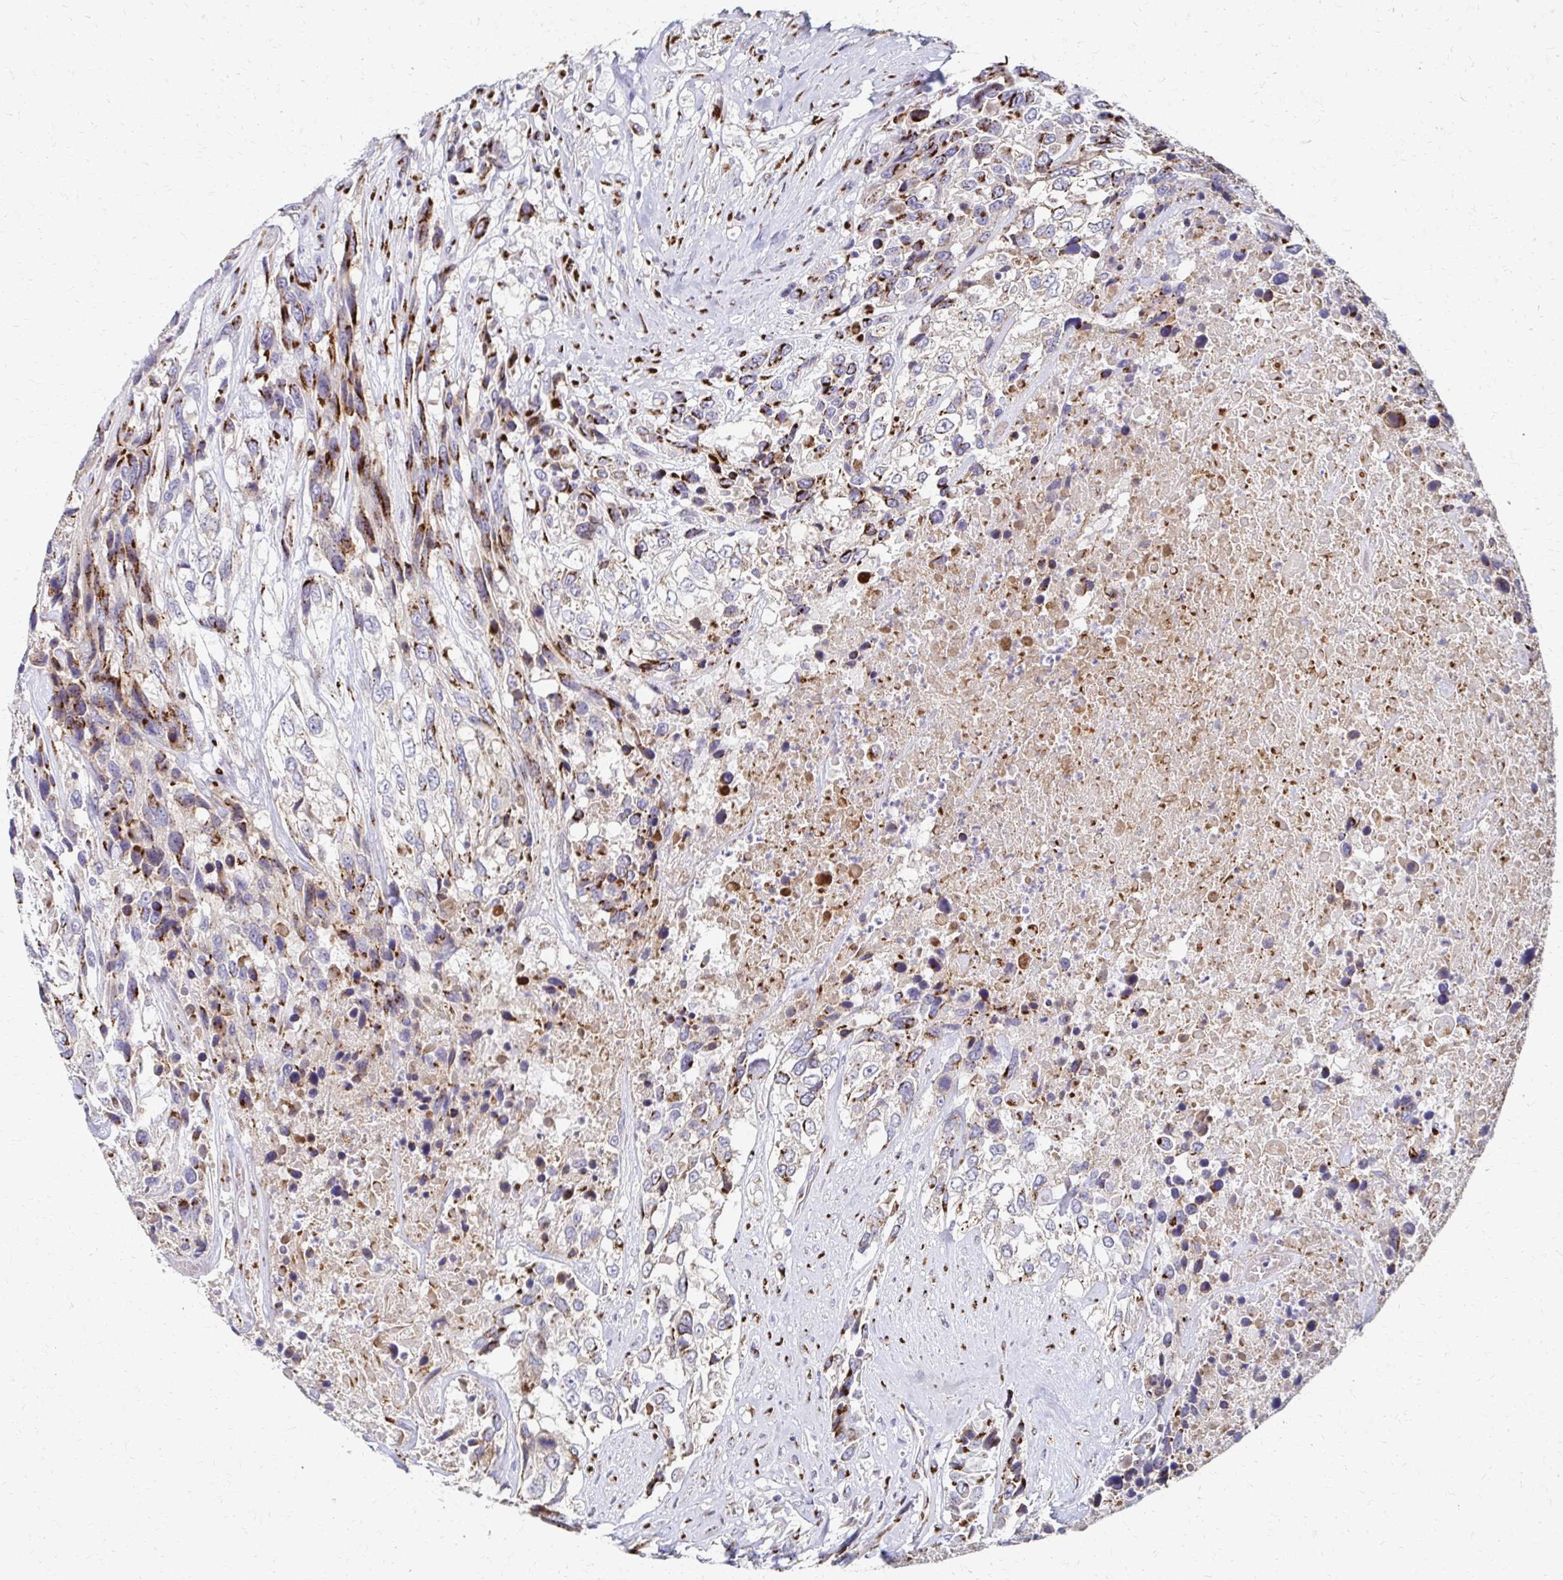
{"staining": {"intensity": "strong", "quantity": "25%-75%", "location": "cytoplasmic/membranous"}, "tissue": "urothelial cancer", "cell_type": "Tumor cells", "image_type": "cancer", "snomed": [{"axis": "morphology", "description": "Urothelial carcinoma, High grade"}, {"axis": "topography", "description": "Urinary bladder"}], "caption": "Urothelial carcinoma (high-grade) stained for a protein (brown) reveals strong cytoplasmic/membranous positive positivity in approximately 25%-75% of tumor cells.", "gene": "TM9SF1", "patient": {"sex": "female", "age": 70}}